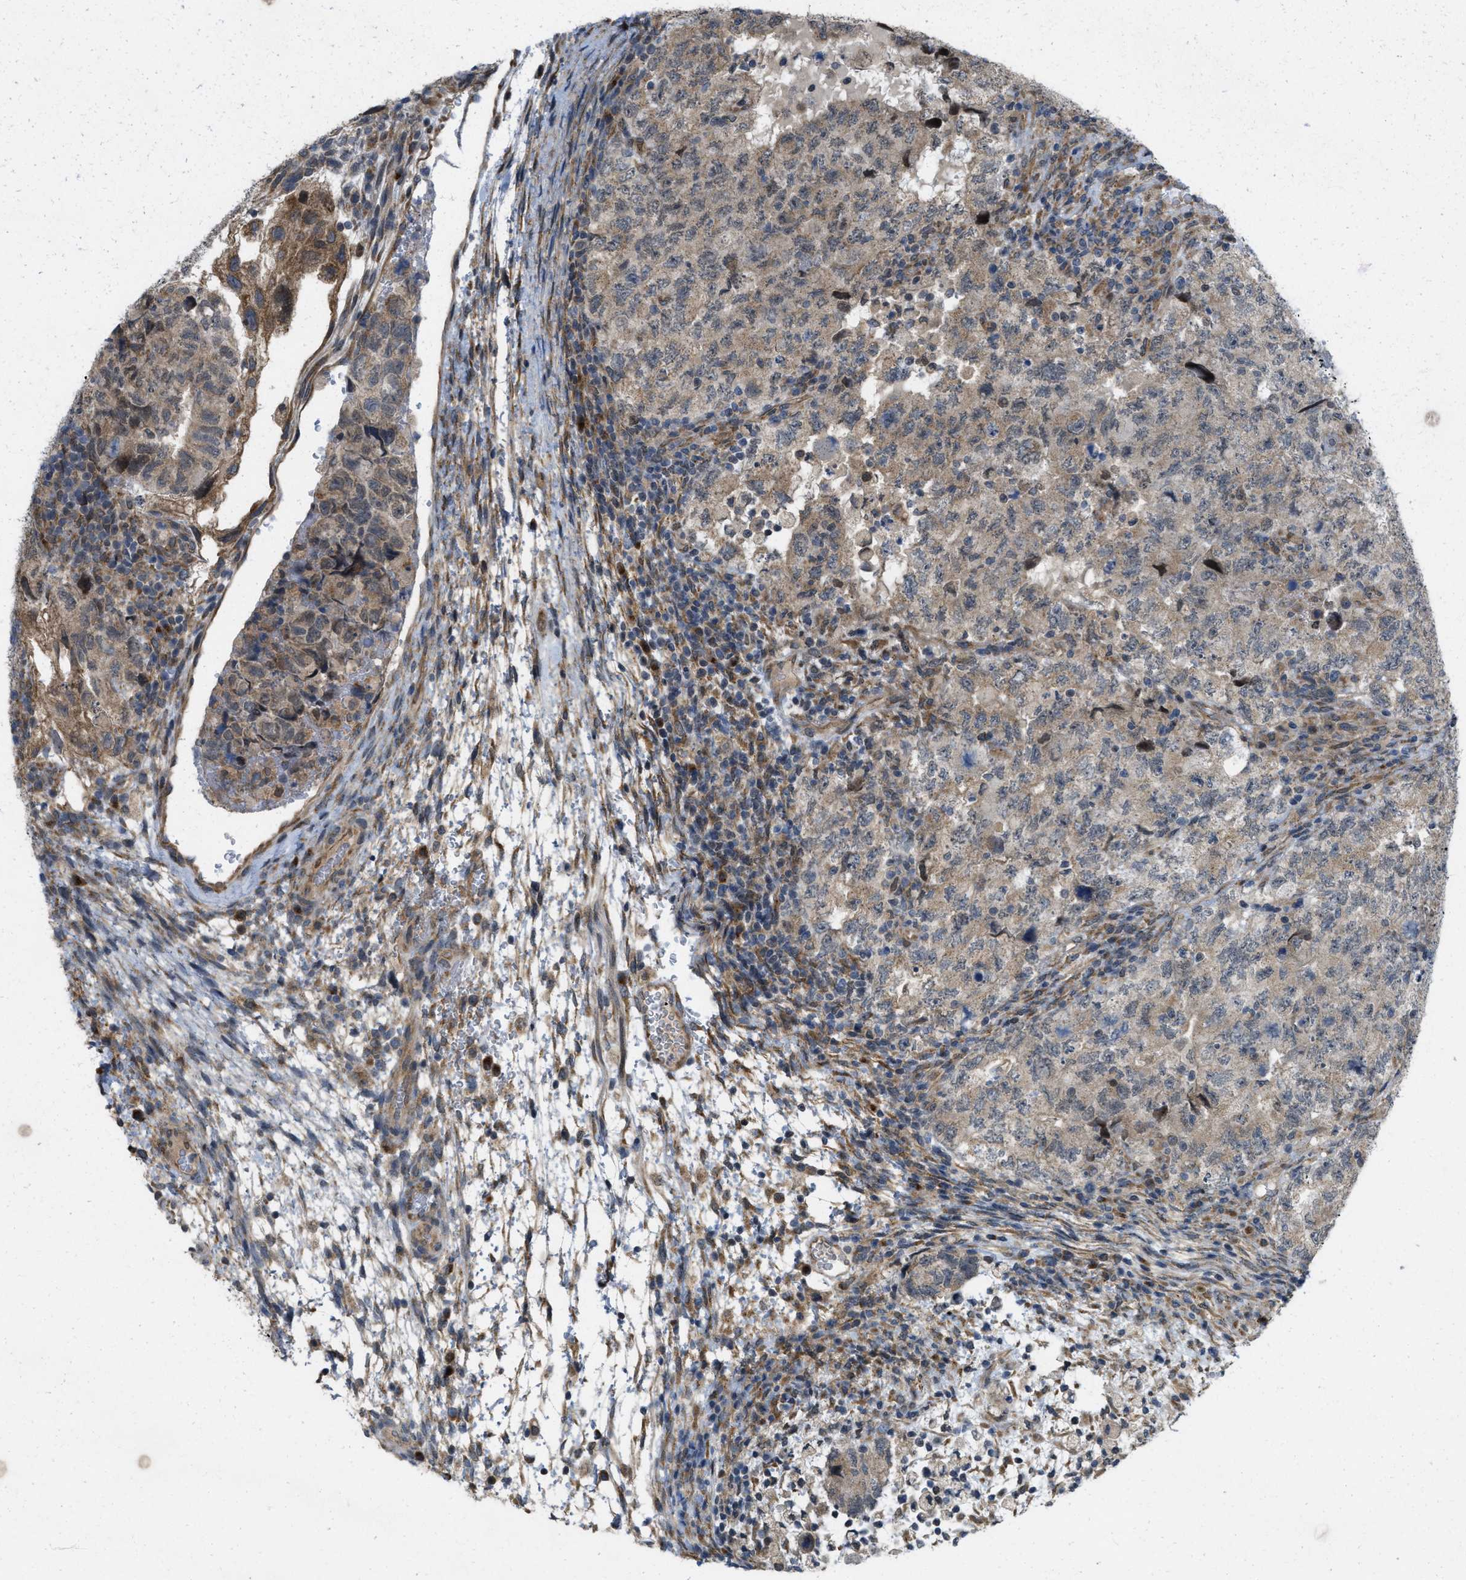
{"staining": {"intensity": "weak", "quantity": "25%-75%", "location": "cytoplasmic/membranous"}, "tissue": "testis cancer", "cell_type": "Tumor cells", "image_type": "cancer", "snomed": [{"axis": "morphology", "description": "Carcinoma, Embryonal, NOS"}, {"axis": "topography", "description": "Testis"}], "caption": "DAB (3,3'-diaminobenzidine) immunohistochemical staining of embryonal carcinoma (testis) shows weak cytoplasmic/membranous protein staining in approximately 25%-75% of tumor cells.", "gene": "IFNLR1", "patient": {"sex": "male", "age": 36}}